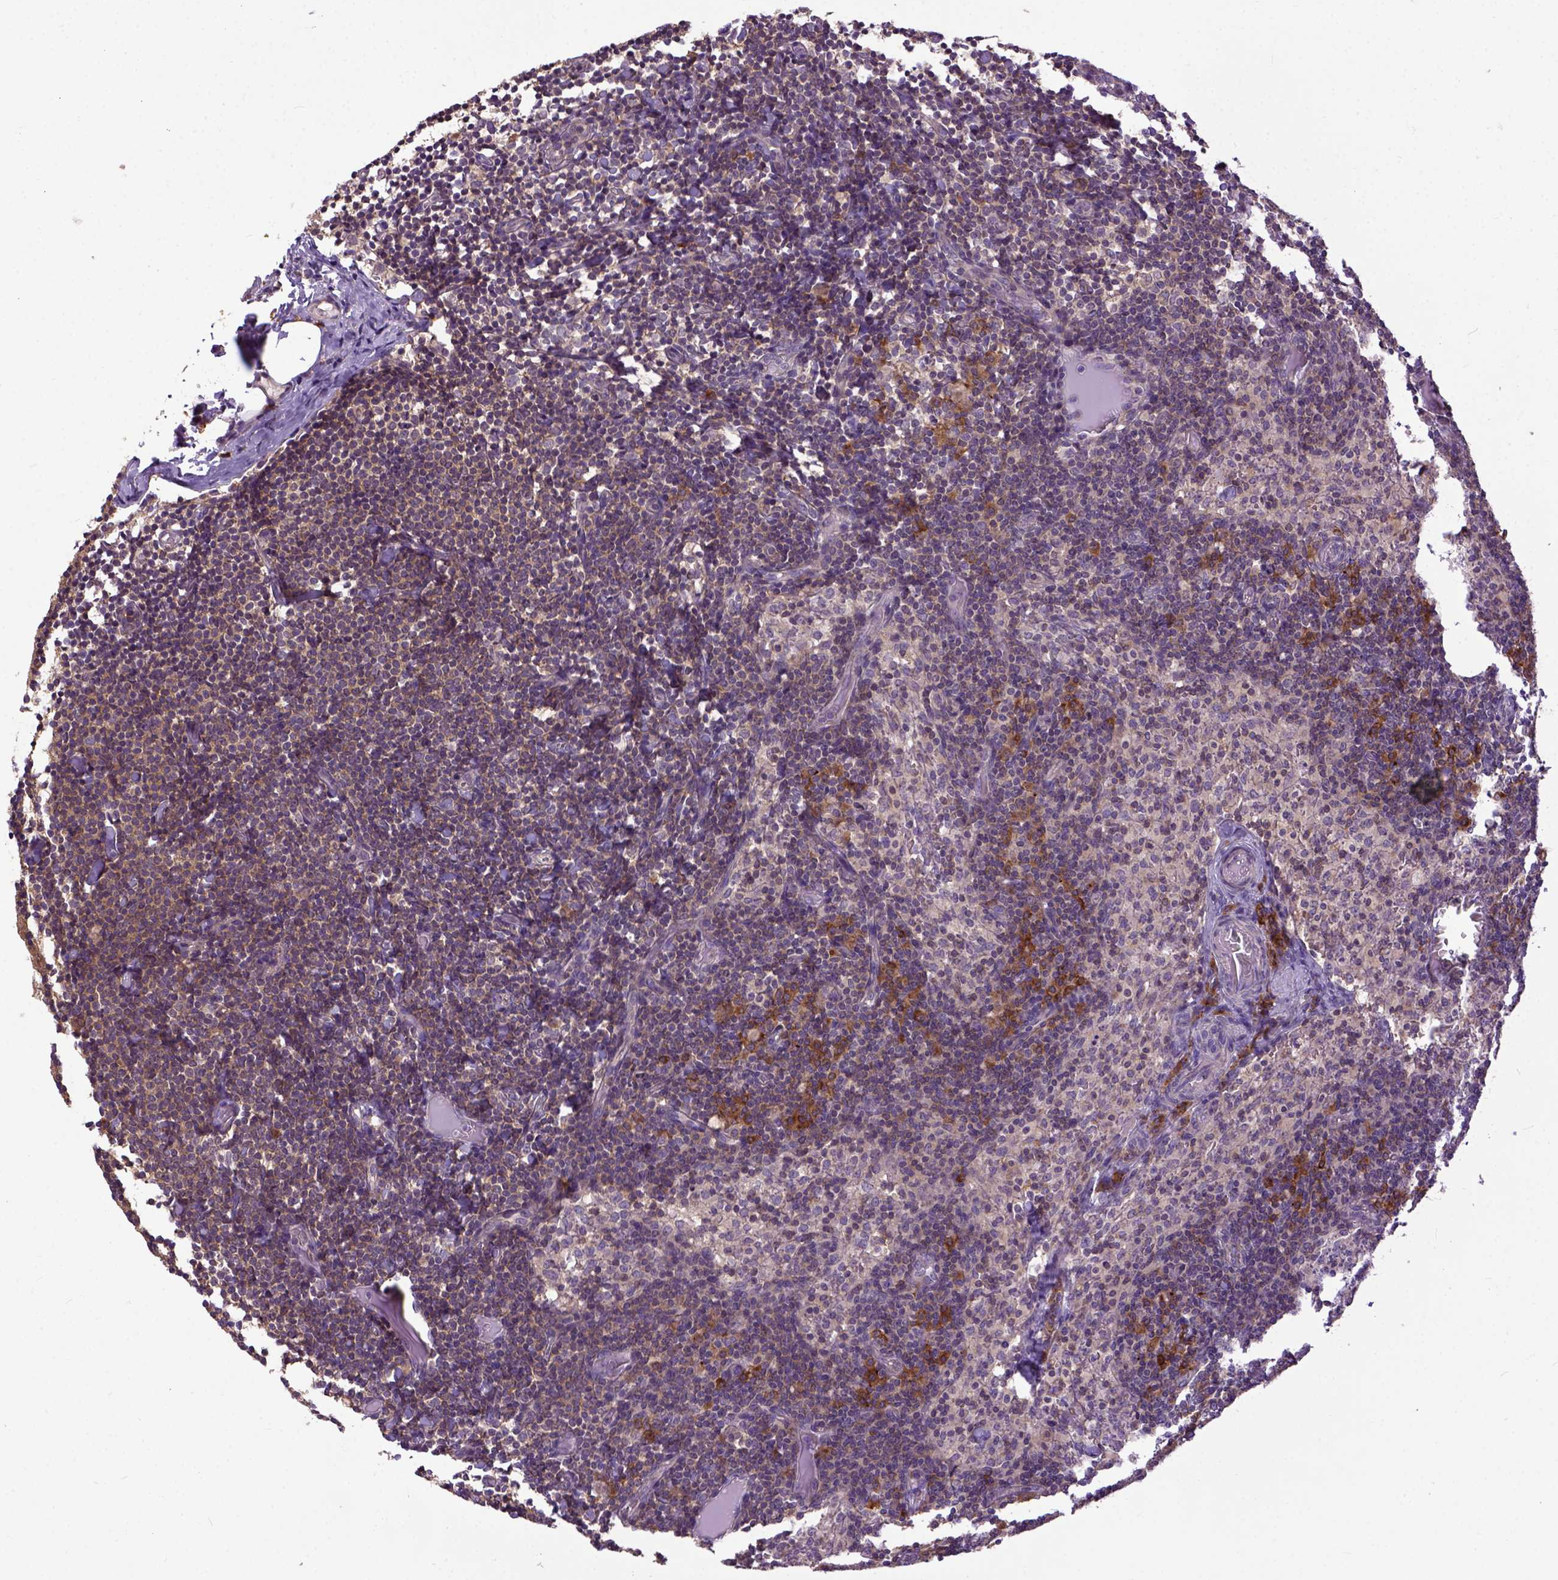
{"staining": {"intensity": "strong", "quantity": "<25%", "location": "cytoplasmic/membranous"}, "tissue": "lymph node", "cell_type": "Germinal center cells", "image_type": "normal", "snomed": [{"axis": "morphology", "description": "Normal tissue, NOS"}, {"axis": "topography", "description": "Lymph node"}], "caption": "High-power microscopy captured an IHC image of benign lymph node, revealing strong cytoplasmic/membranous staining in approximately <25% of germinal center cells.", "gene": "CPNE1", "patient": {"sex": "female", "age": 41}}